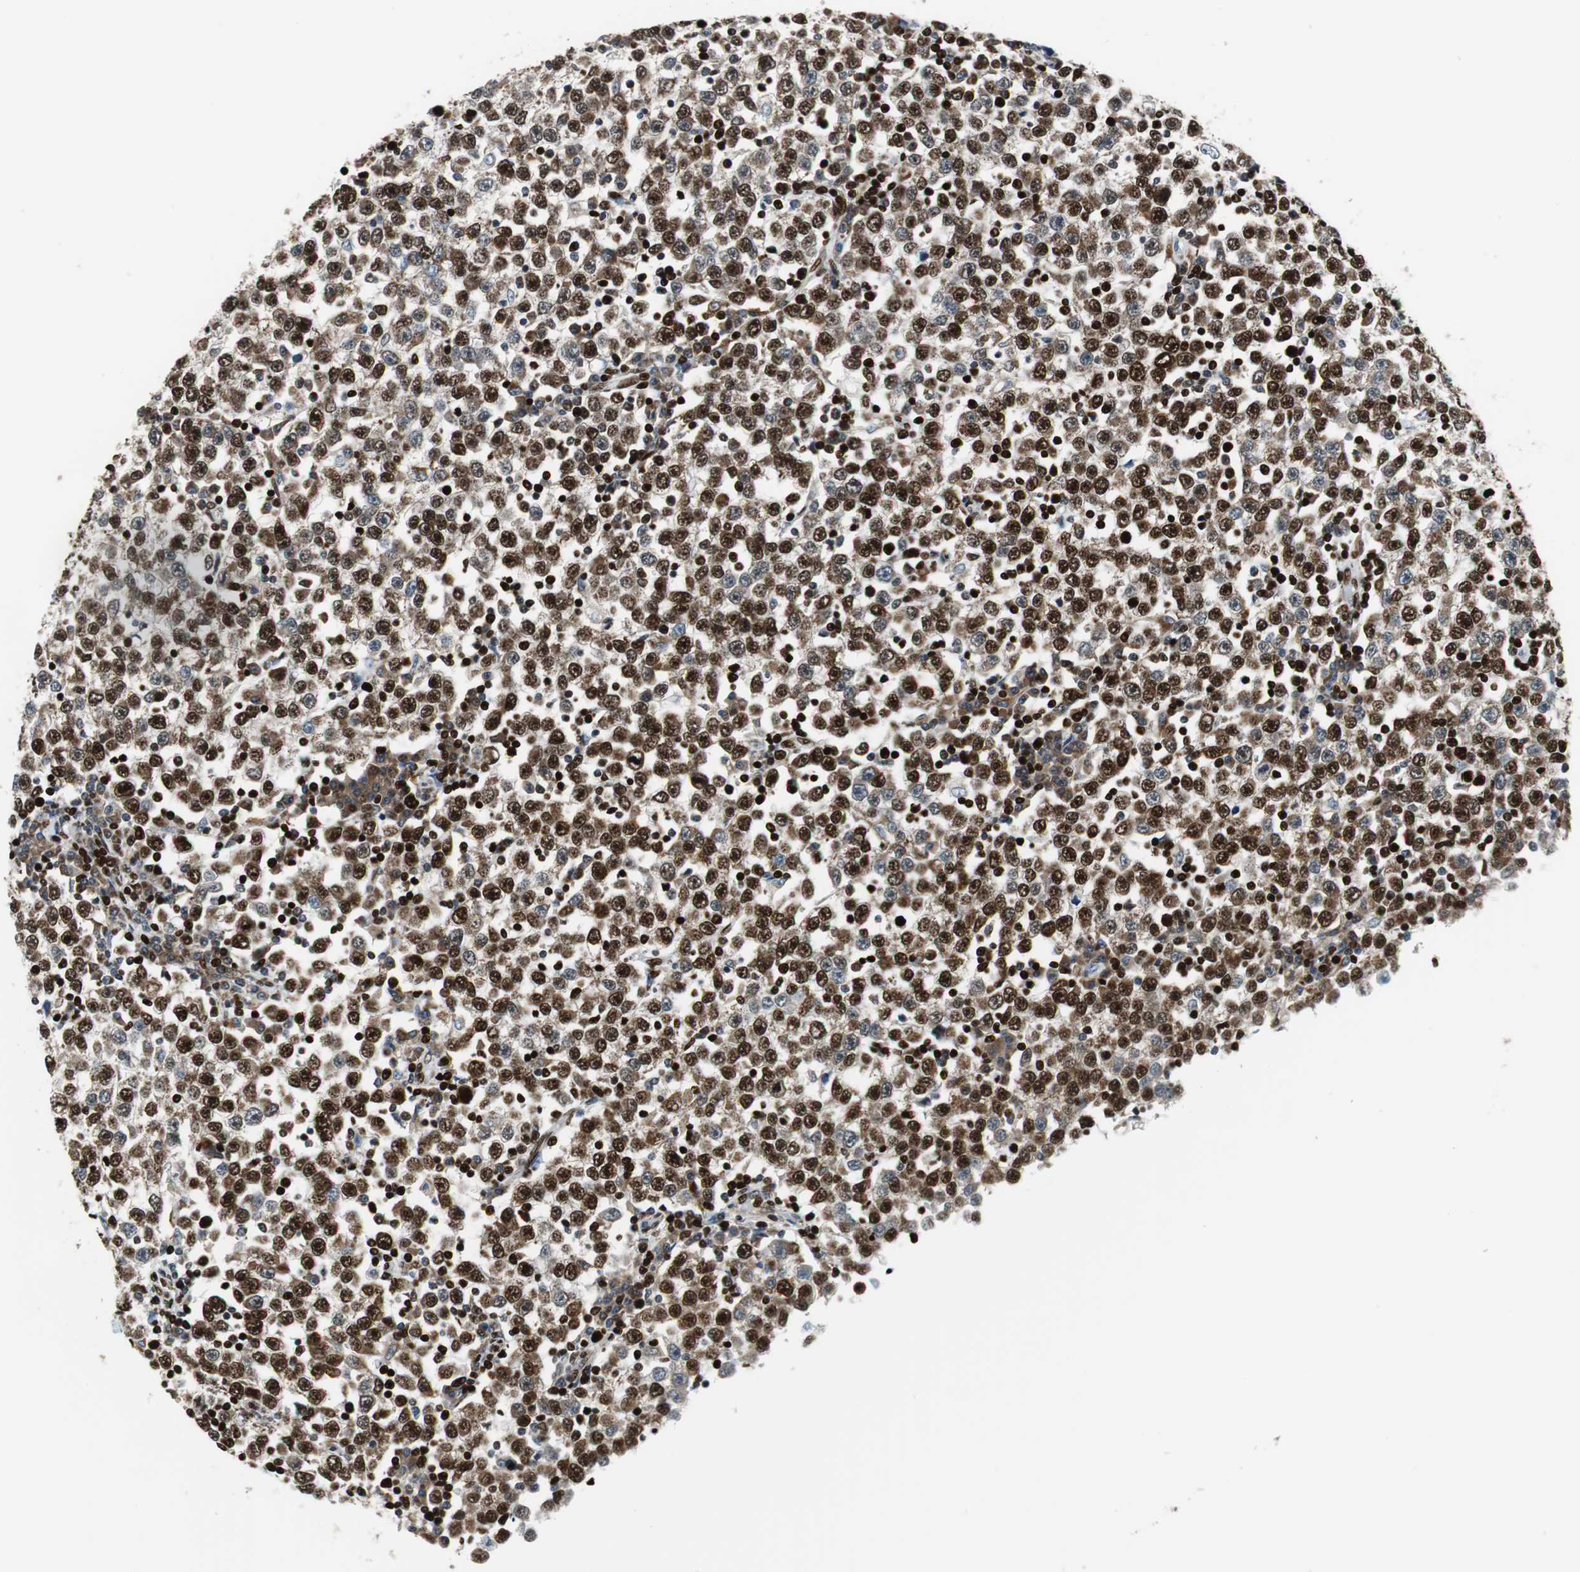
{"staining": {"intensity": "strong", "quantity": ">75%", "location": "nuclear"}, "tissue": "testis cancer", "cell_type": "Tumor cells", "image_type": "cancer", "snomed": [{"axis": "morphology", "description": "Seminoma, NOS"}, {"axis": "topography", "description": "Testis"}], "caption": "Immunohistochemical staining of human testis cancer reveals strong nuclear protein positivity in approximately >75% of tumor cells.", "gene": "HDAC1", "patient": {"sex": "male", "age": 65}}